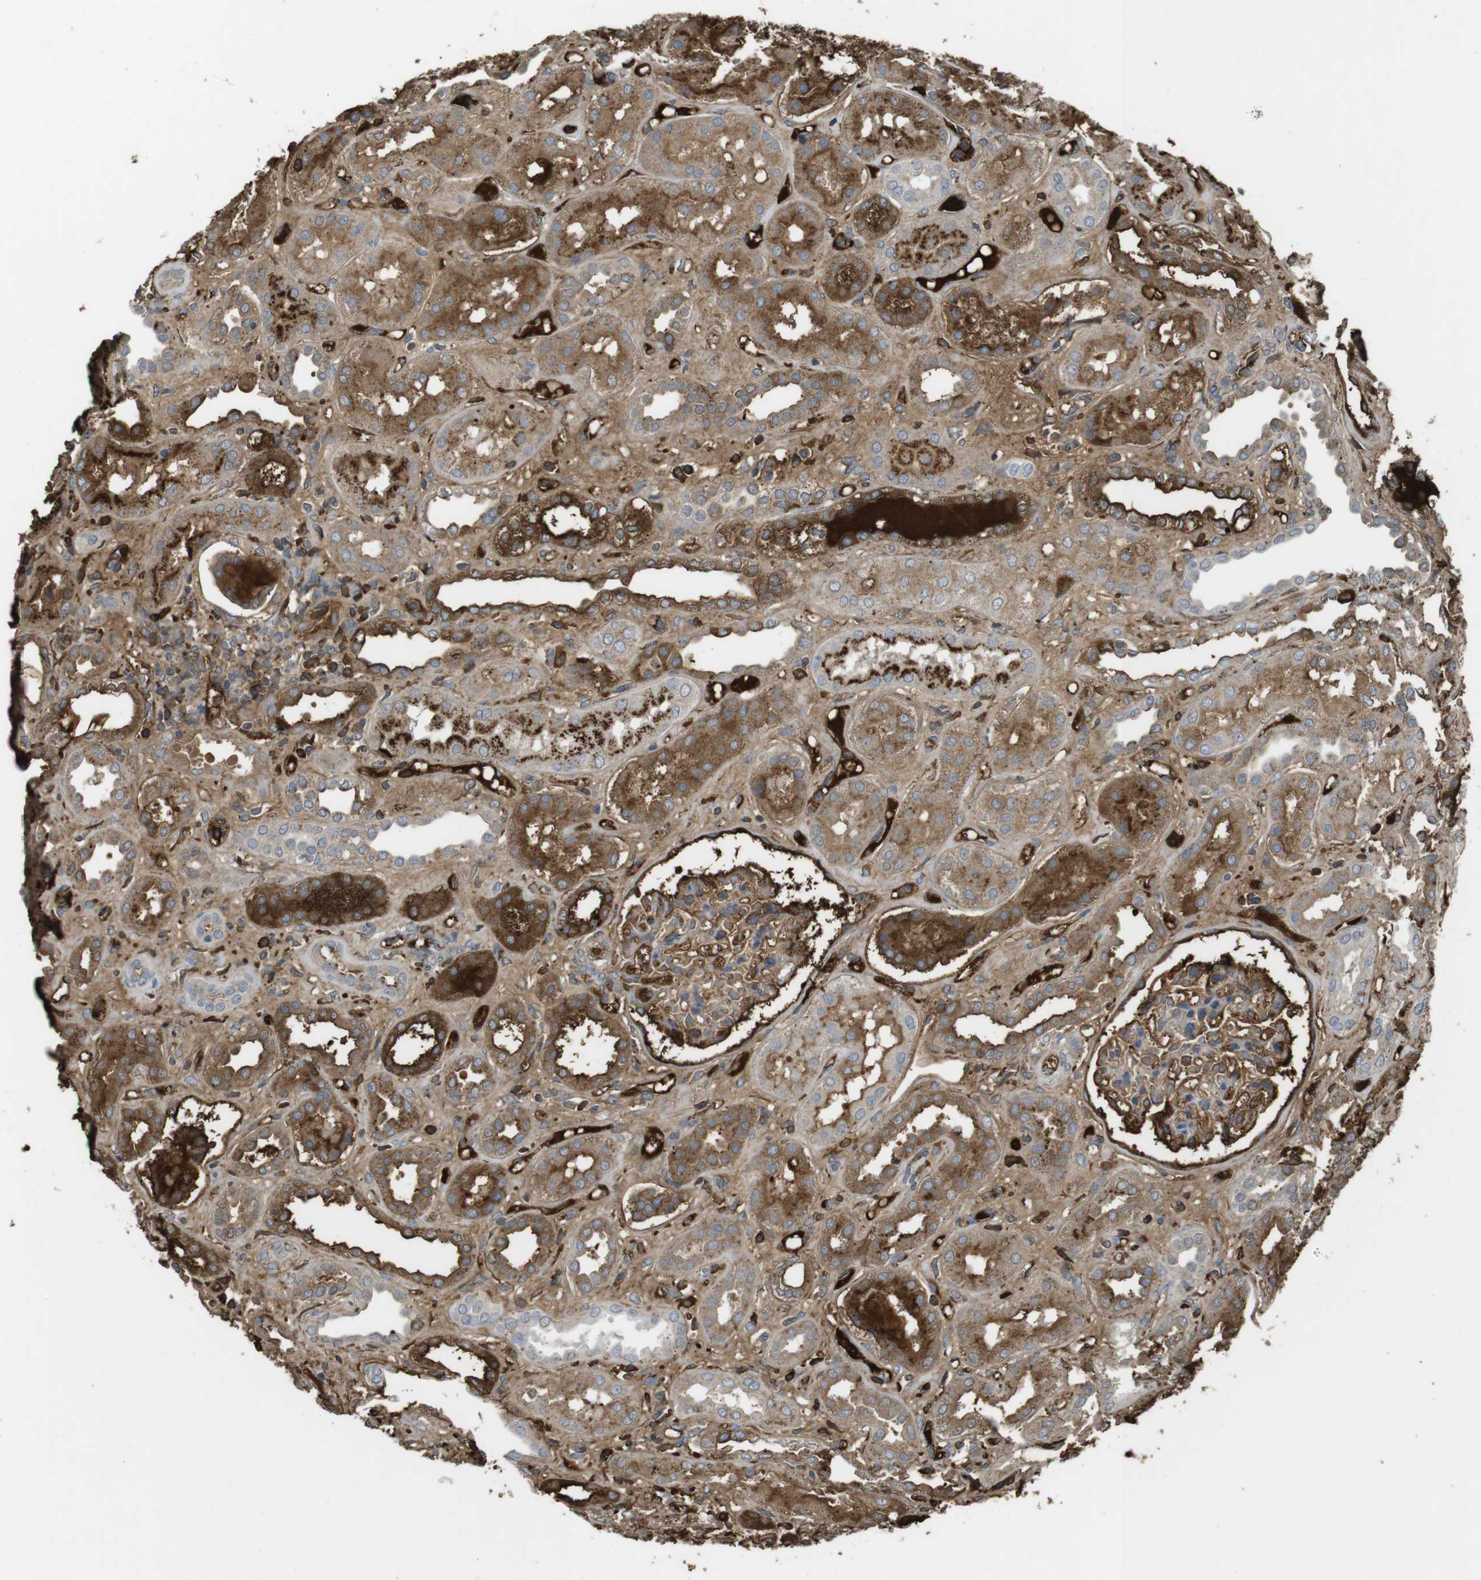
{"staining": {"intensity": "moderate", "quantity": "25%-75%", "location": "cytoplasmic/membranous"}, "tissue": "kidney", "cell_type": "Cells in glomeruli", "image_type": "normal", "snomed": [{"axis": "morphology", "description": "Normal tissue, NOS"}, {"axis": "topography", "description": "Kidney"}], "caption": "Brown immunohistochemical staining in normal kidney exhibits moderate cytoplasmic/membranous expression in approximately 25%-75% of cells in glomeruli. The protein of interest is shown in brown color, while the nuclei are stained blue.", "gene": "LTBP4", "patient": {"sex": "male", "age": 59}}